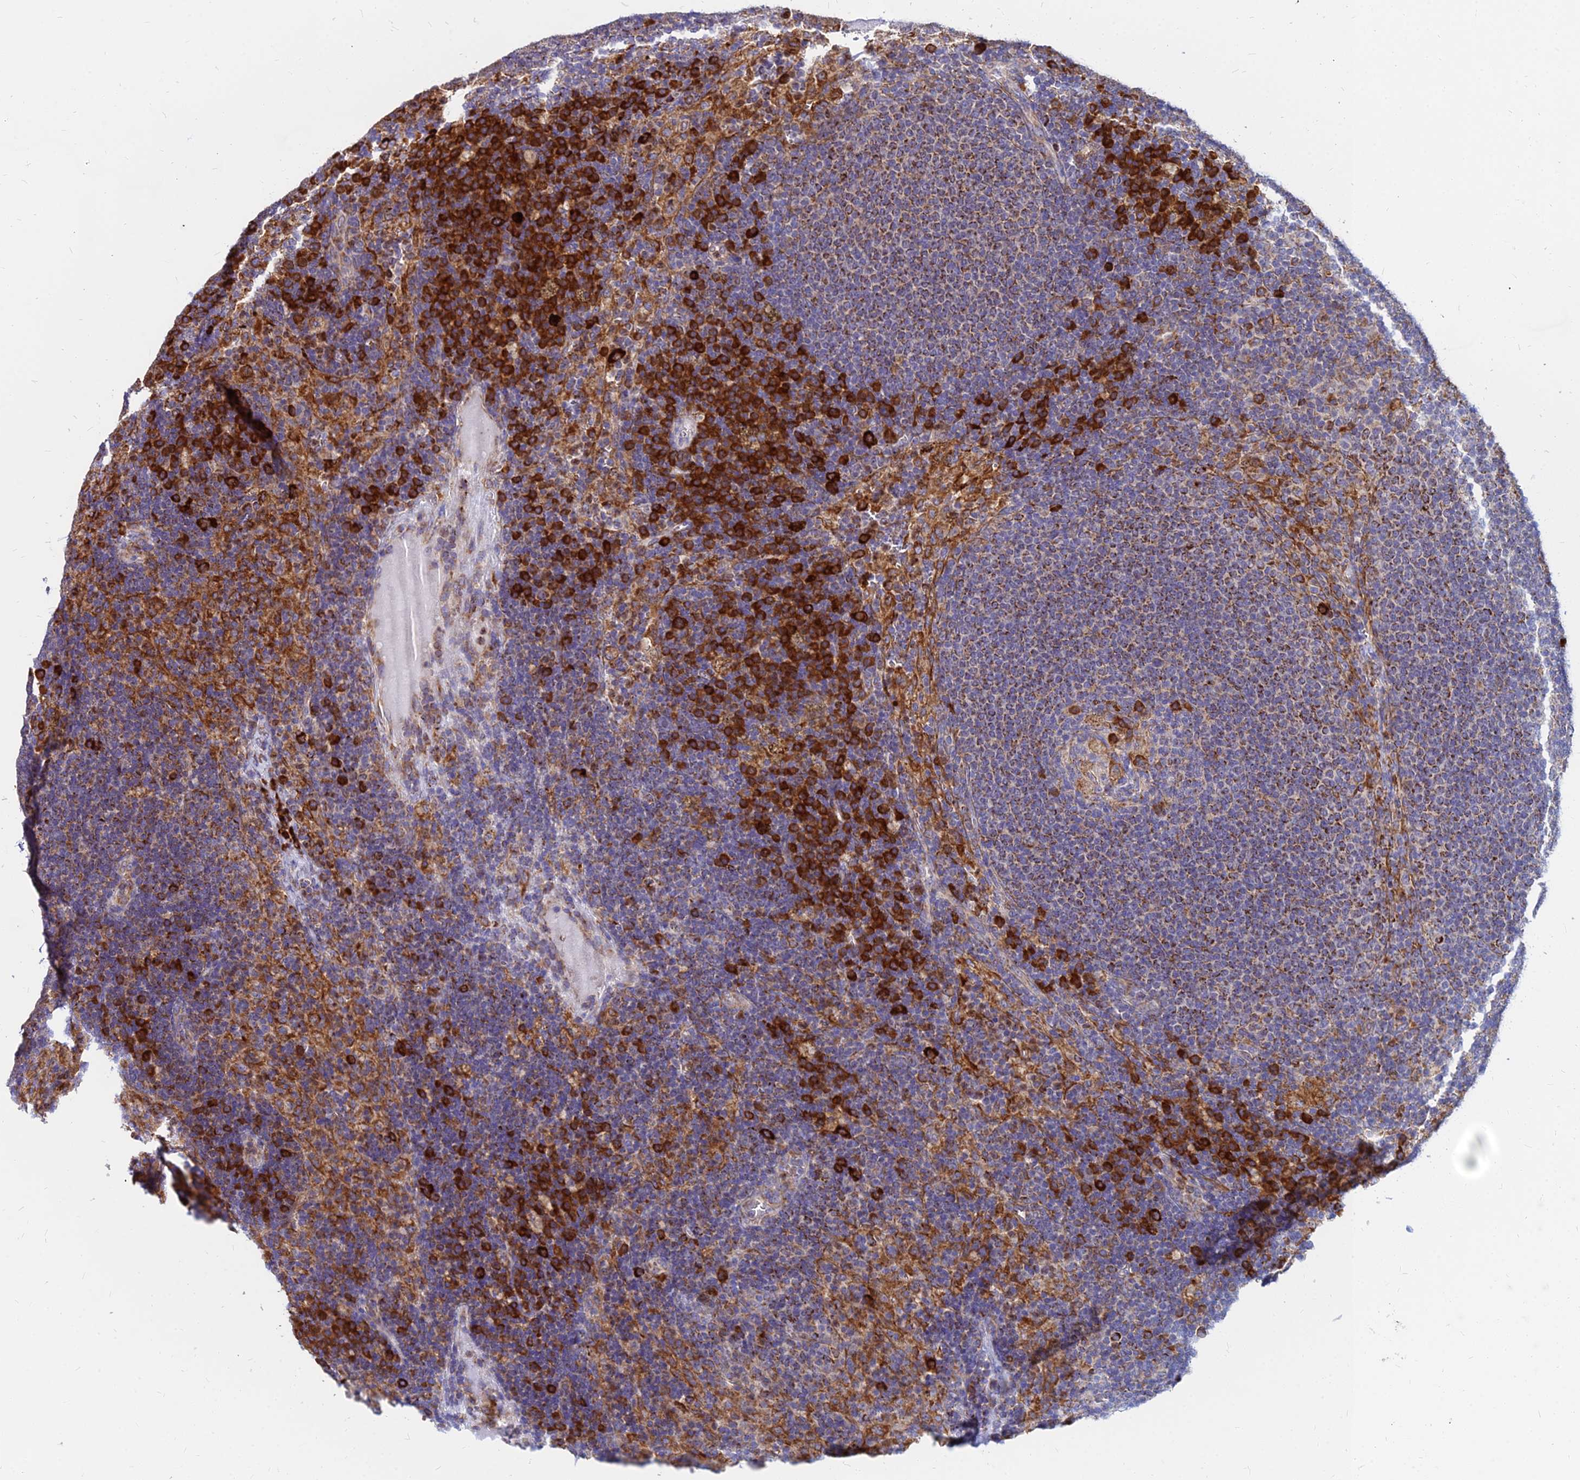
{"staining": {"intensity": "strong", "quantity": "<25%", "location": "cytoplasmic/membranous"}, "tissue": "lymph node", "cell_type": "Germinal center cells", "image_type": "normal", "snomed": [{"axis": "morphology", "description": "Normal tissue, NOS"}, {"axis": "topography", "description": "Lymph node"}], "caption": "This histopathology image reveals normal lymph node stained with immunohistochemistry (IHC) to label a protein in brown. The cytoplasmic/membranous of germinal center cells show strong positivity for the protein. Nuclei are counter-stained blue.", "gene": "CCT6A", "patient": {"sex": "female", "age": 70}}